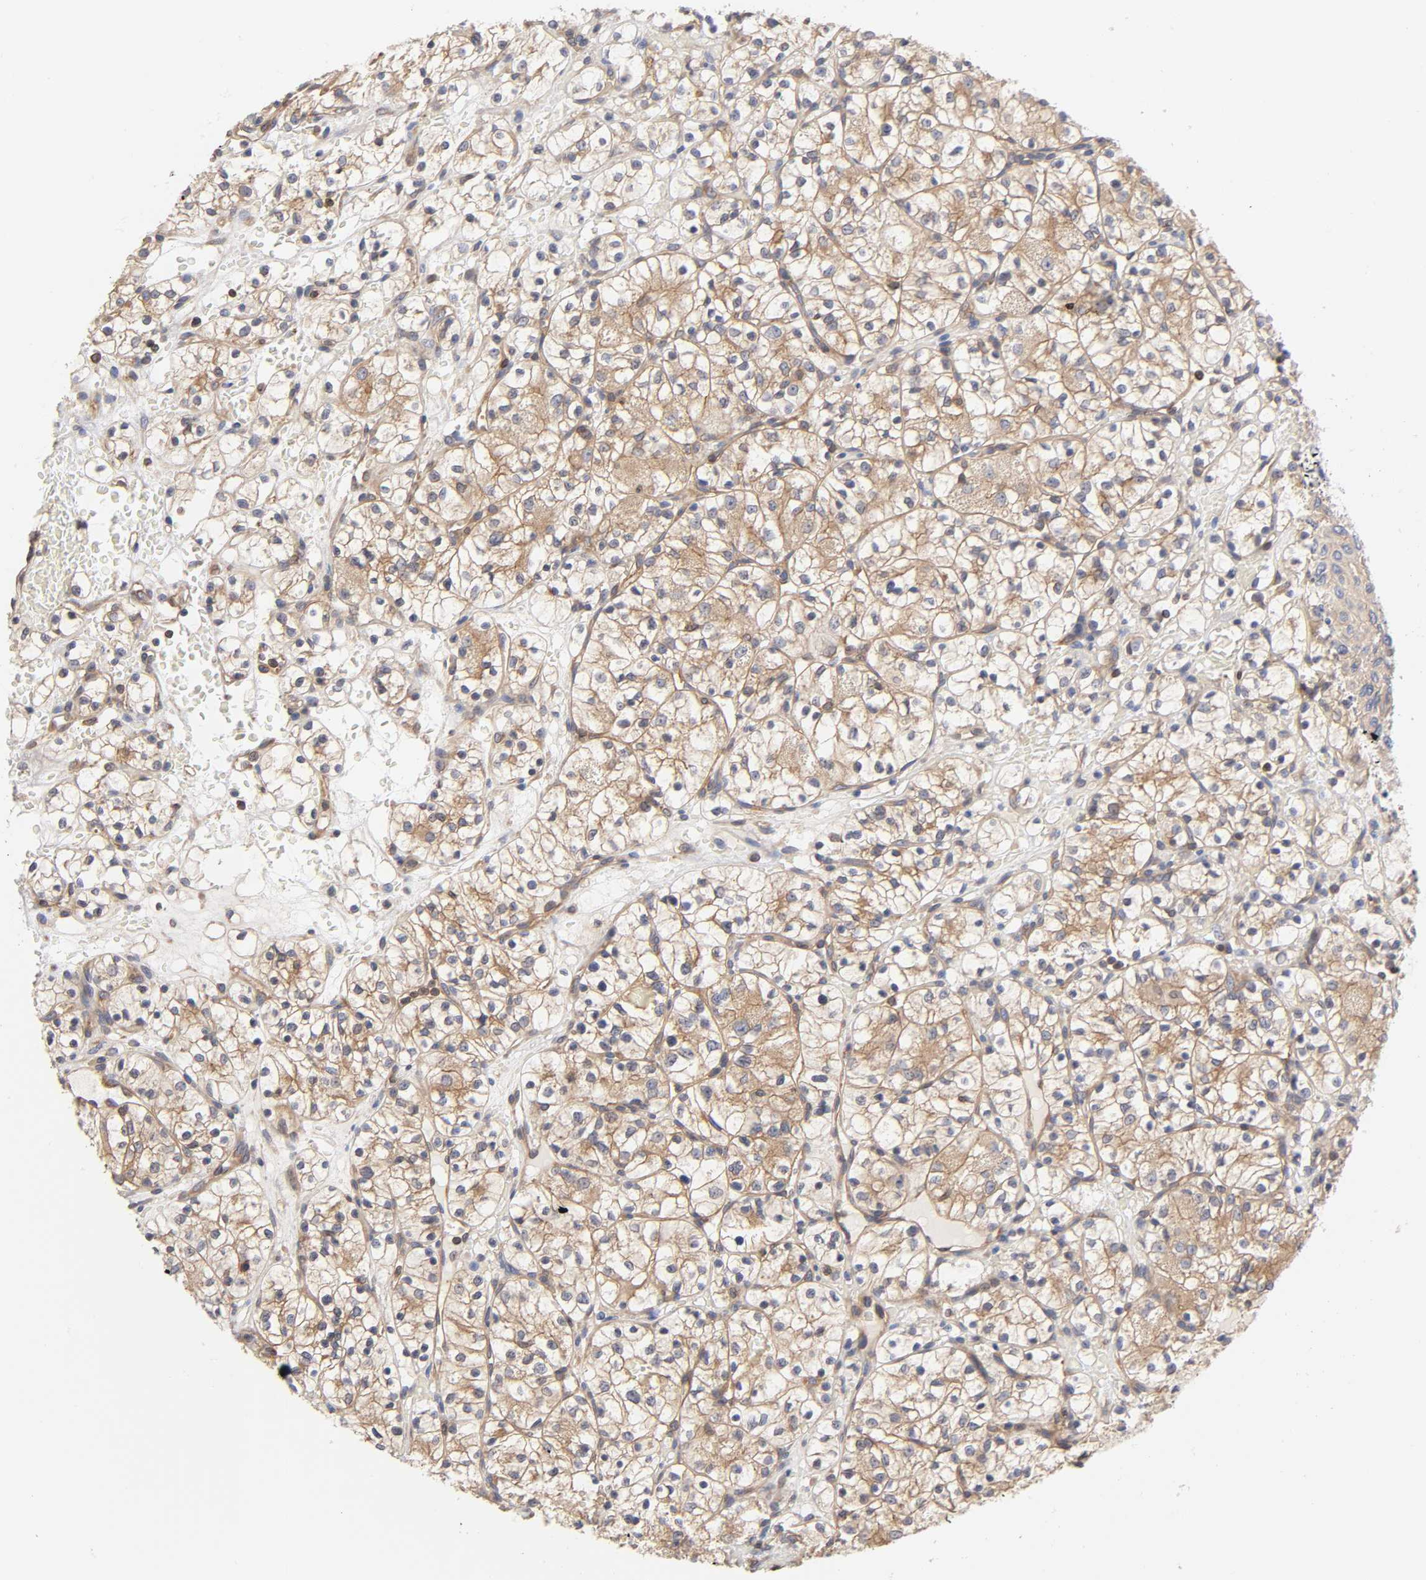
{"staining": {"intensity": "weak", "quantity": ">75%", "location": "cytoplasmic/membranous"}, "tissue": "renal cancer", "cell_type": "Tumor cells", "image_type": "cancer", "snomed": [{"axis": "morphology", "description": "Adenocarcinoma, NOS"}, {"axis": "topography", "description": "Kidney"}], "caption": "This is a histology image of immunohistochemistry (IHC) staining of renal adenocarcinoma, which shows weak positivity in the cytoplasmic/membranous of tumor cells.", "gene": "STRN3", "patient": {"sex": "female", "age": 60}}